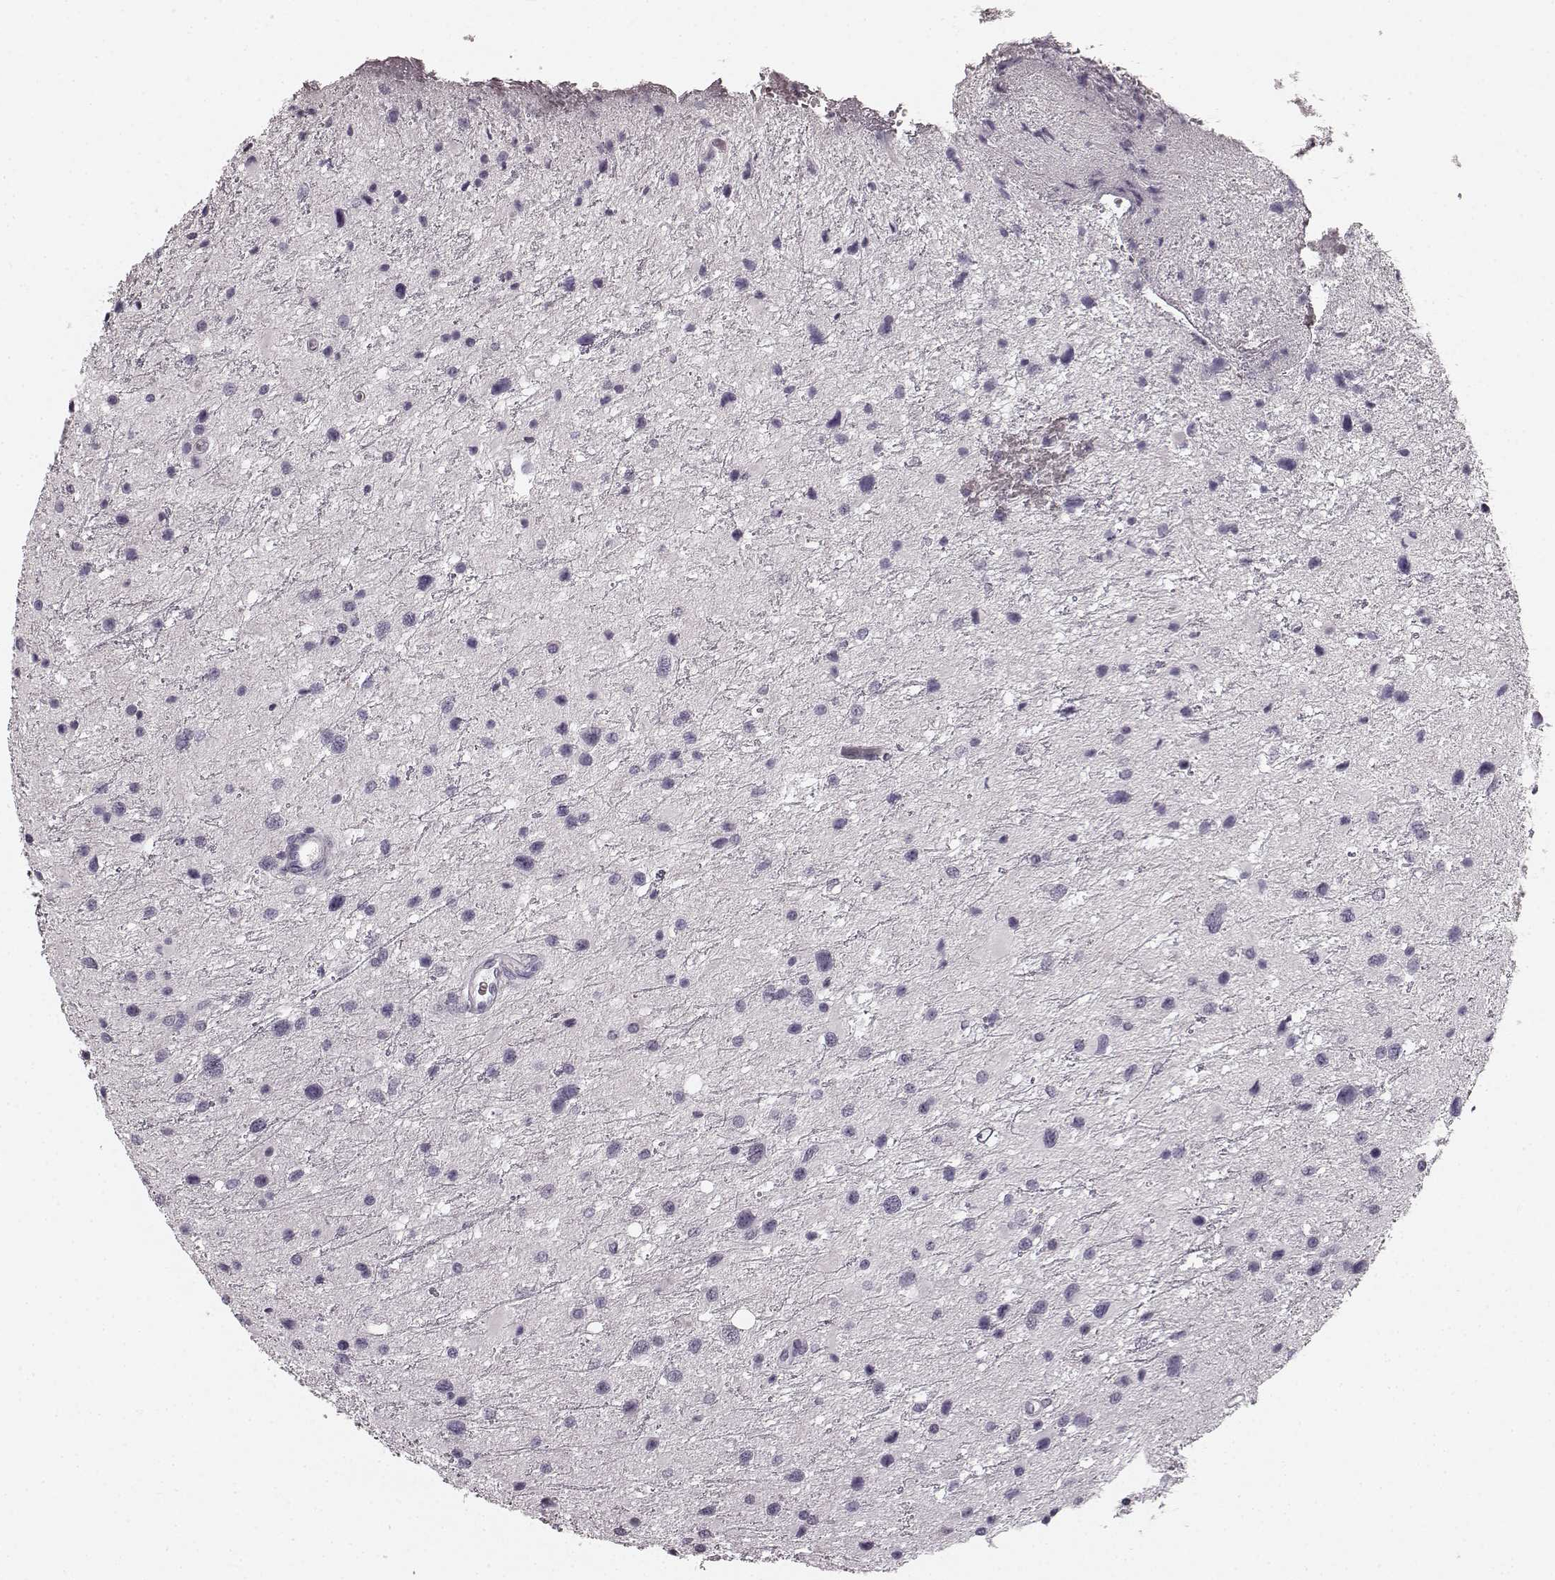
{"staining": {"intensity": "negative", "quantity": "none", "location": "none"}, "tissue": "glioma", "cell_type": "Tumor cells", "image_type": "cancer", "snomed": [{"axis": "morphology", "description": "Glioma, malignant, Low grade"}, {"axis": "topography", "description": "Brain"}], "caption": "High power microscopy histopathology image of an immunohistochemistry (IHC) histopathology image of malignant glioma (low-grade), revealing no significant expression in tumor cells.", "gene": "TMPRSS15", "patient": {"sex": "female", "age": 32}}